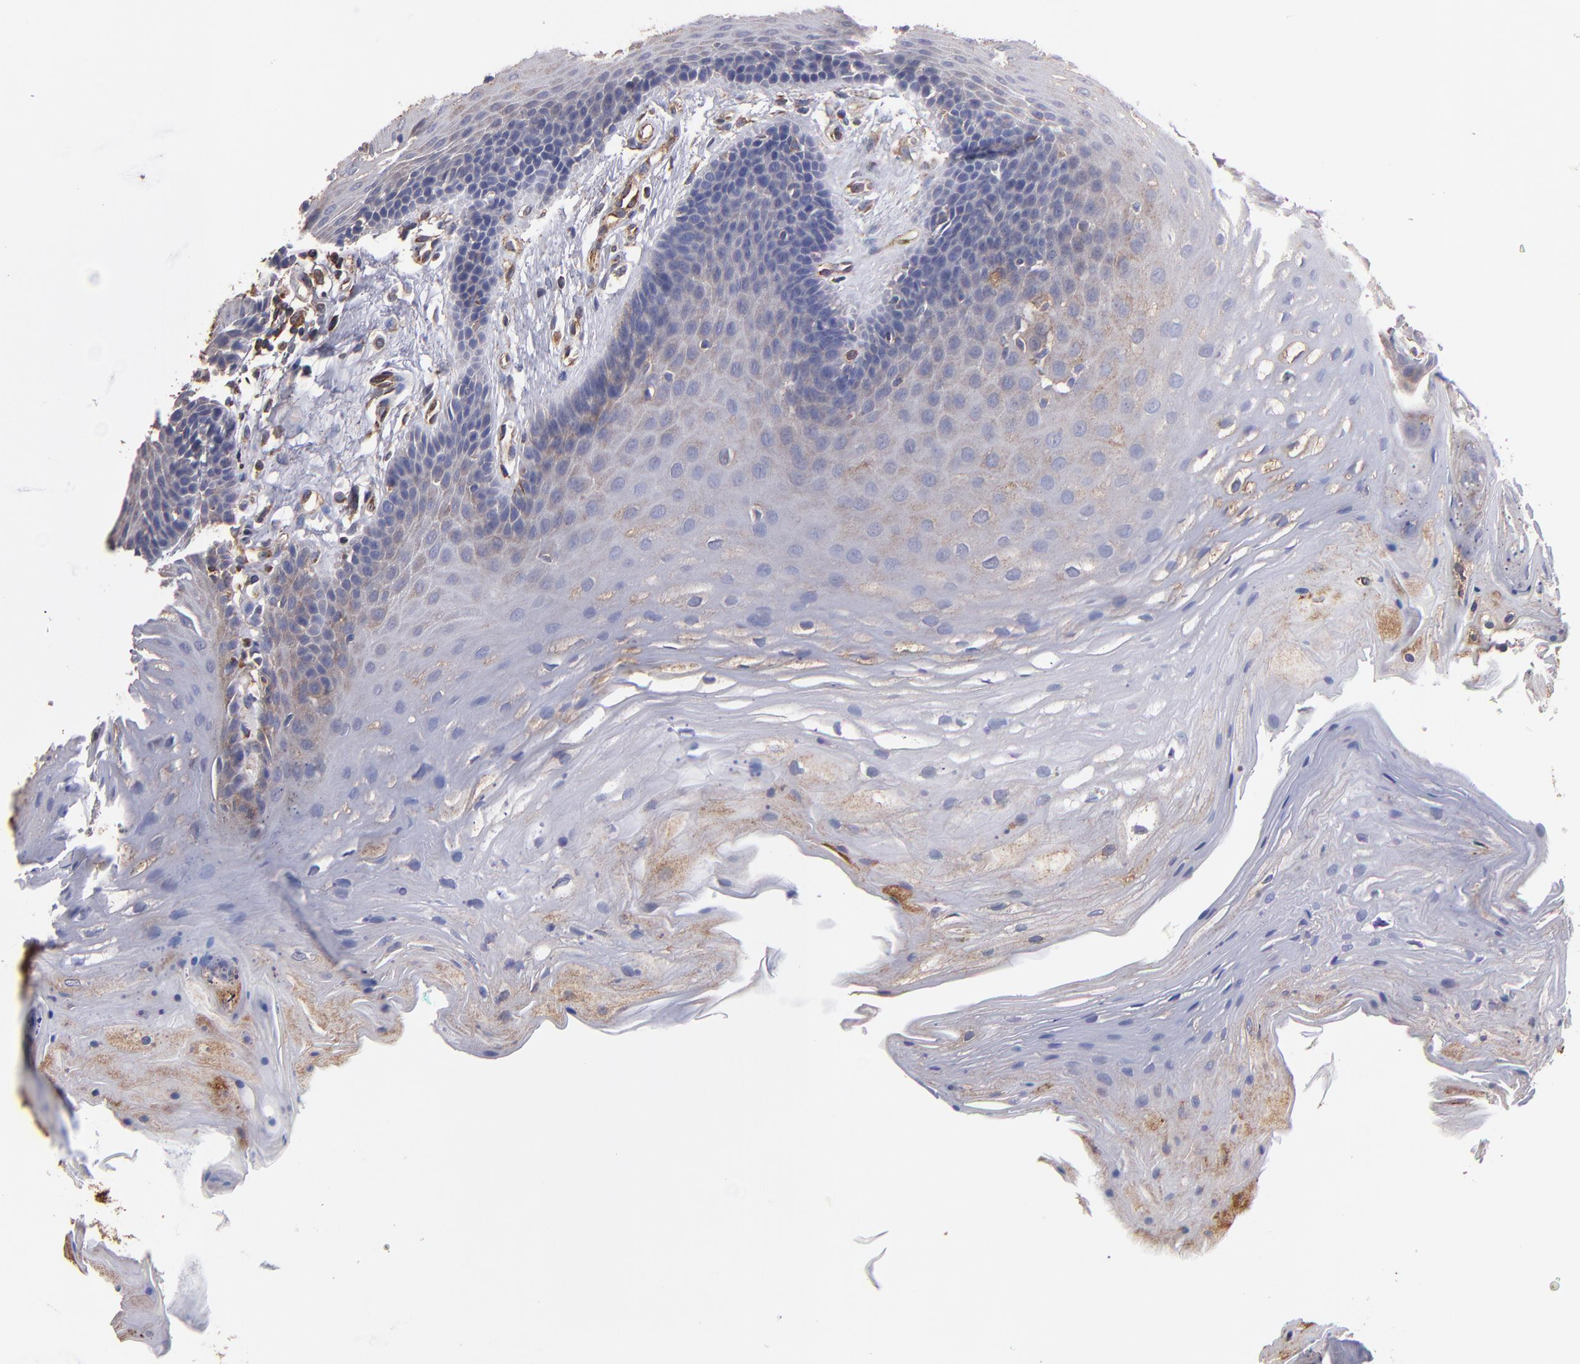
{"staining": {"intensity": "weak", "quantity": "25%-75%", "location": "cytoplasmic/membranous"}, "tissue": "oral mucosa", "cell_type": "Squamous epithelial cells", "image_type": "normal", "snomed": [{"axis": "morphology", "description": "Normal tissue, NOS"}, {"axis": "topography", "description": "Oral tissue"}], "caption": "Weak cytoplasmic/membranous protein staining is present in approximately 25%-75% of squamous epithelial cells in oral mucosa.", "gene": "MVP", "patient": {"sex": "male", "age": 62}}